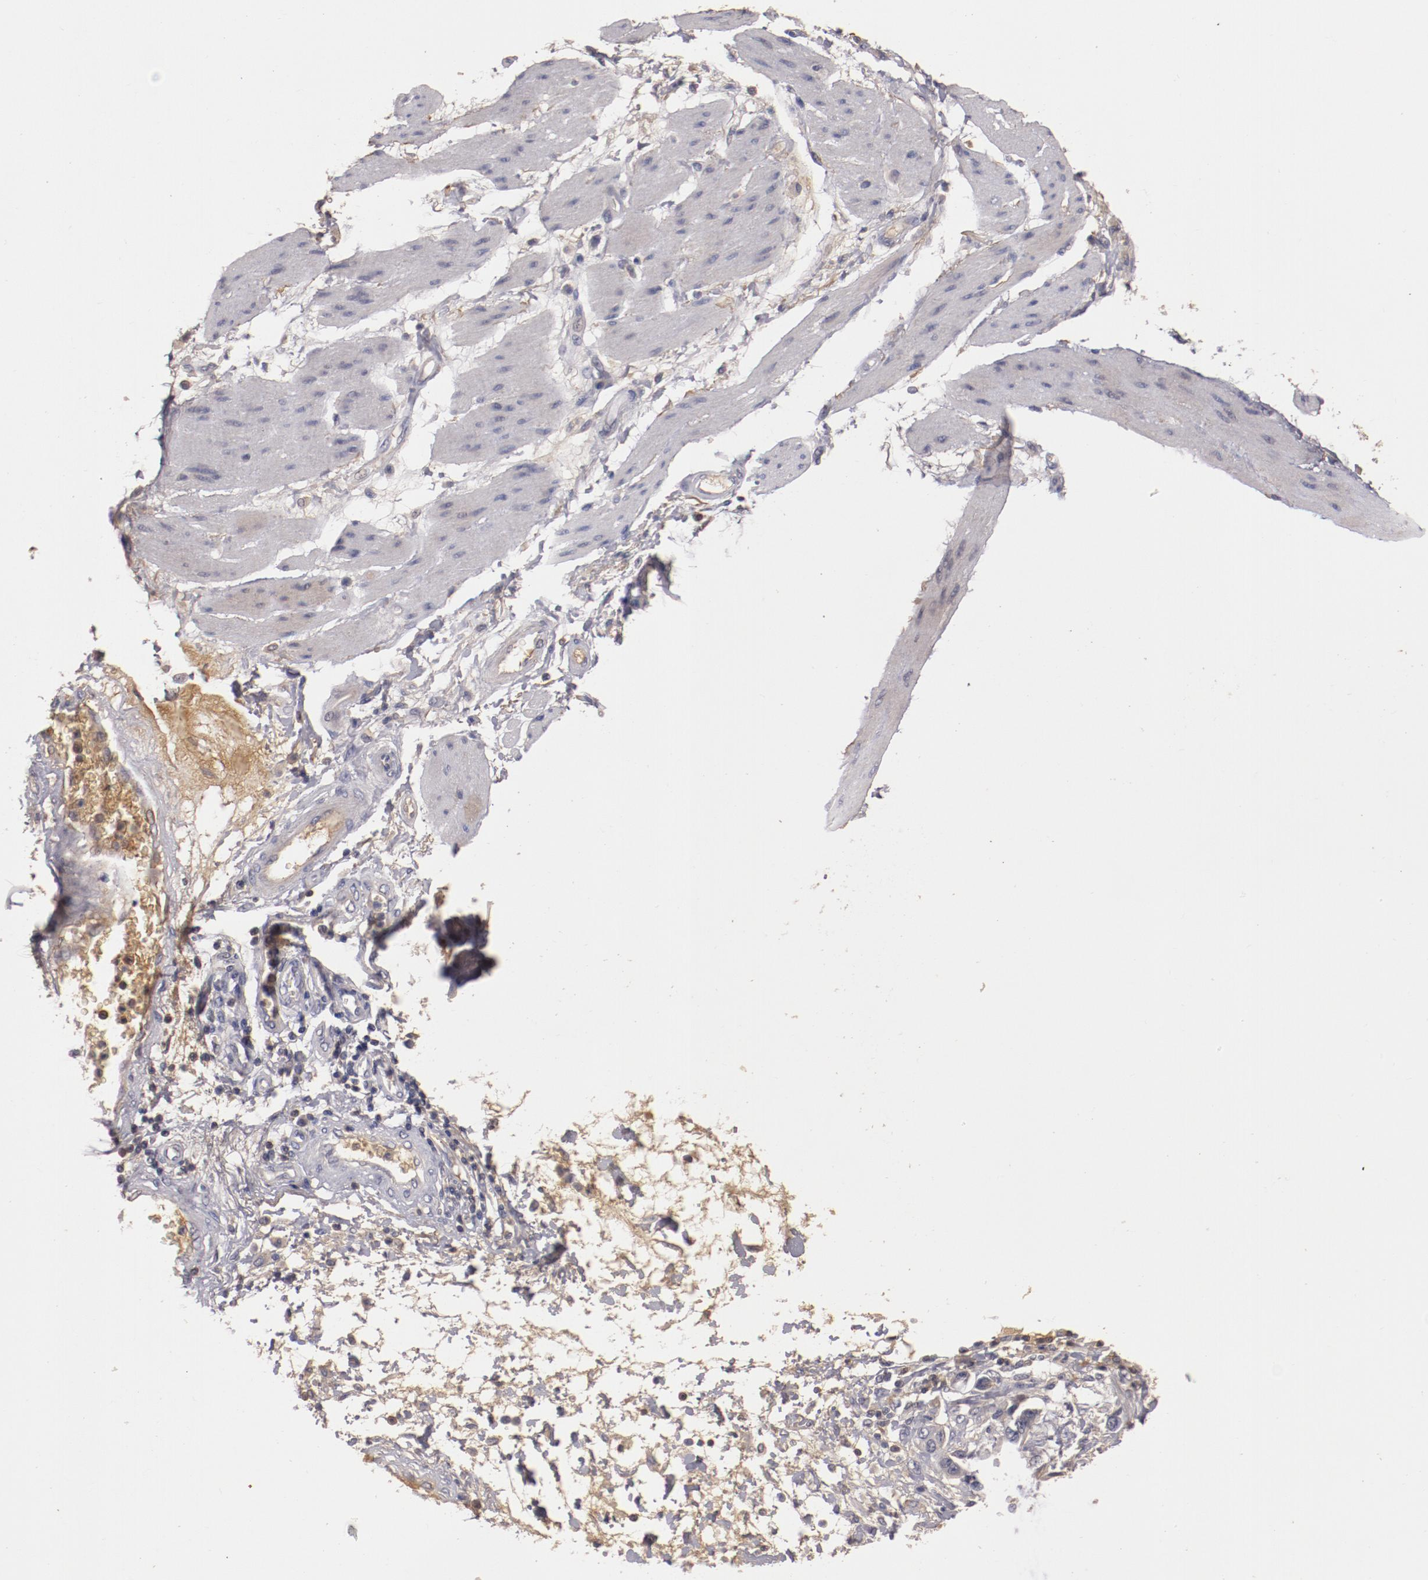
{"staining": {"intensity": "moderate", "quantity": "25%-75%", "location": "cytoplasmic/membranous"}, "tissue": "stomach cancer", "cell_type": "Tumor cells", "image_type": "cancer", "snomed": [{"axis": "morphology", "description": "Adenocarcinoma, NOS"}, {"axis": "topography", "description": "Pancreas"}, {"axis": "topography", "description": "Stomach, upper"}], "caption": "Protein staining of stomach cancer tissue exhibits moderate cytoplasmic/membranous staining in about 25%-75% of tumor cells.", "gene": "MBL2", "patient": {"sex": "male", "age": 77}}